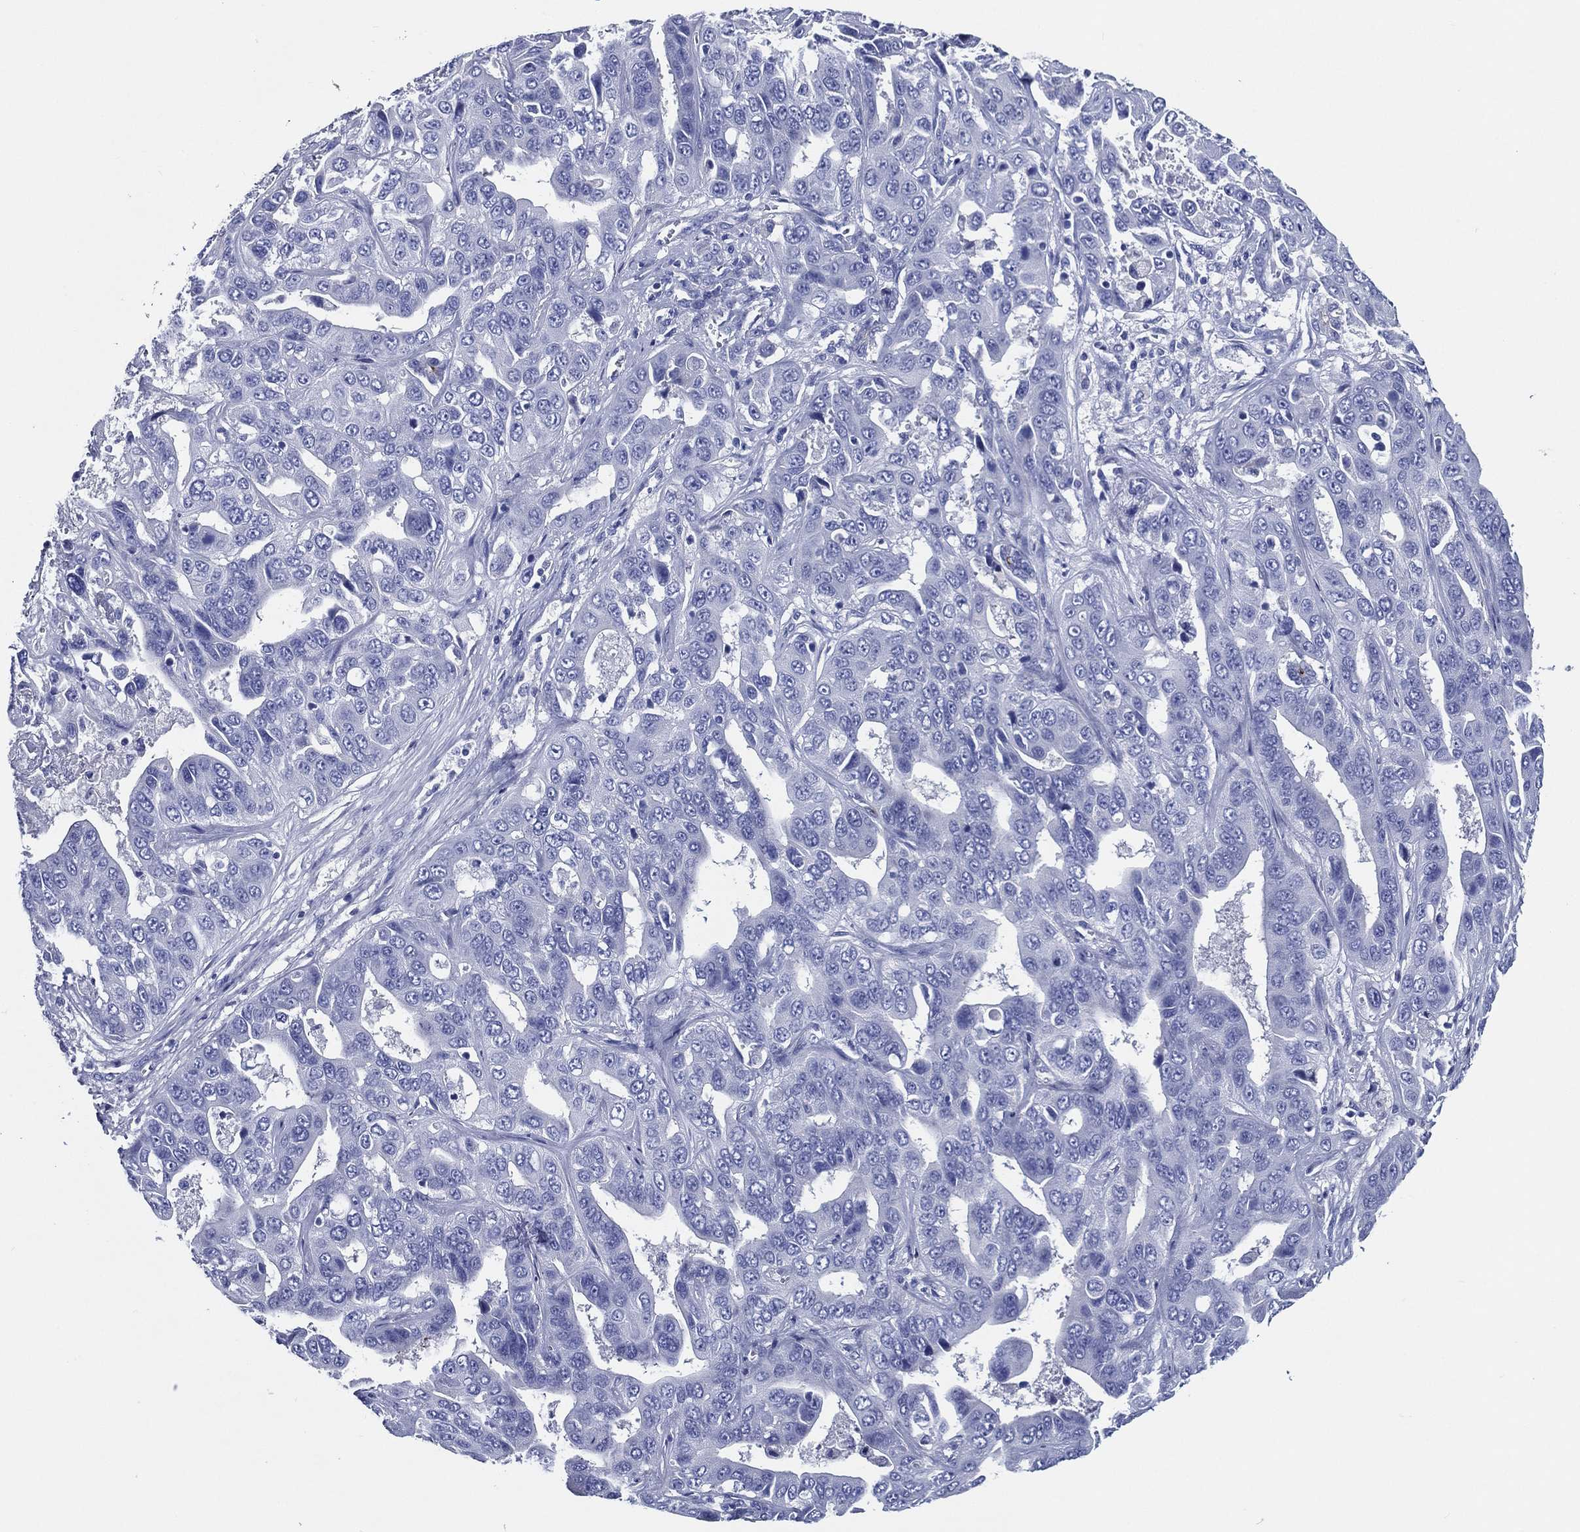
{"staining": {"intensity": "negative", "quantity": "none", "location": "none"}, "tissue": "liver cancer", "cell_type": "Tumor cells", "image_type": "cancer", "snomed": [{"axis": "morphology", "description": "Cholangiocarcinoma"}, {"axis": "topography", "description": "Liver"}], "caption": "Immunohistochemical staining of liver cholangiocarcinoma reveals no significant positivity in tumor cells.", "gene": "ACE2", "patient": {"sex": "female", "age": 52}}